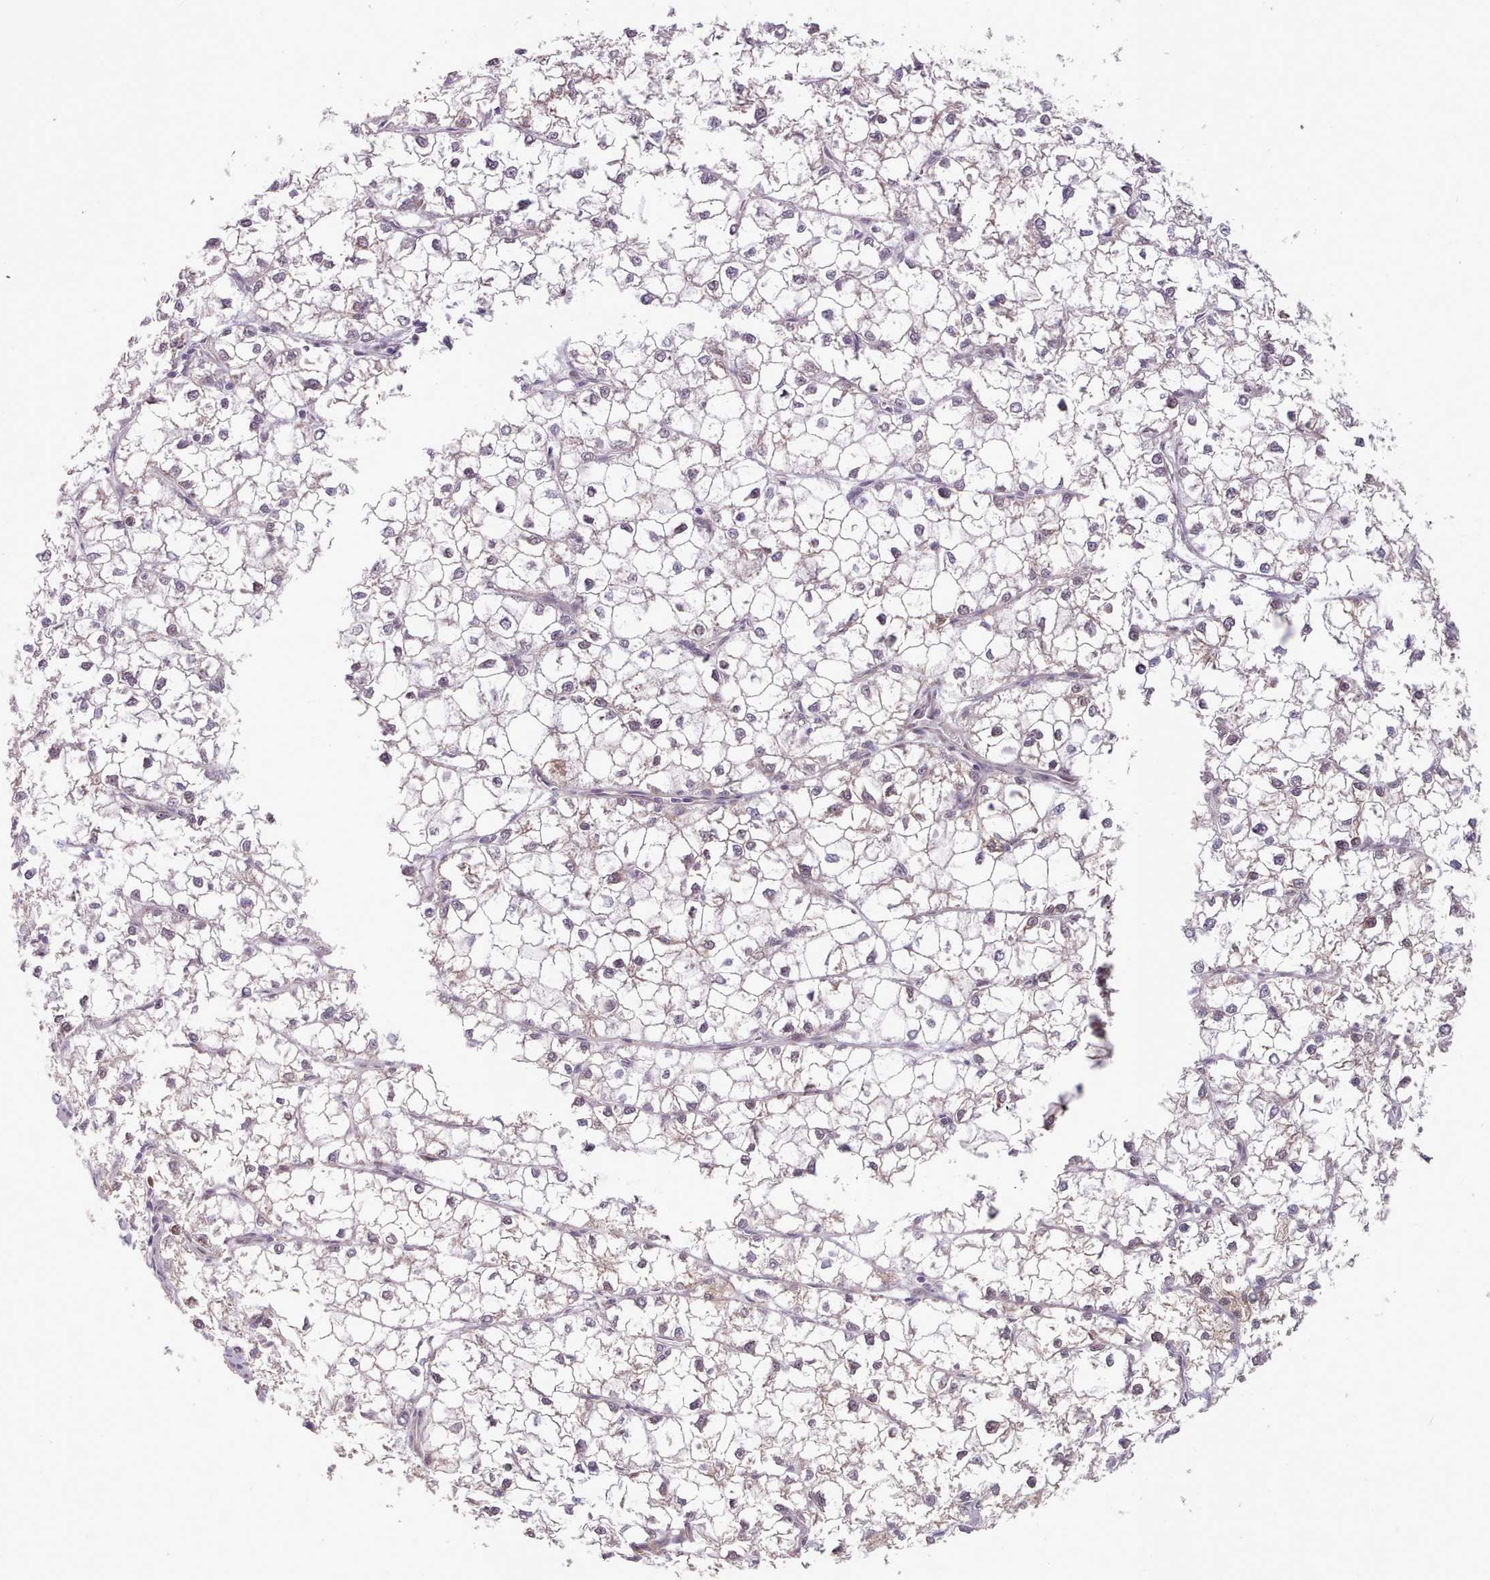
{"staining": {"intensity": "negative", "quantity": "none", "location": "none"}, "tissue": "liver cancer", "cell_type": "Tumor cells", "image_type": "cancer", "snomed": [{"axis": "morphology", "description": "Carcinoma, Hepatocellular, NOS"}, {"axis": "topography", "description": "Liver"}], "caption": "Liver cancer was stained to show a protein in brown. There is no significant positivity in tumor cells.", "gene": "CES3", "patient": {"sex": "female", "age": 43}}